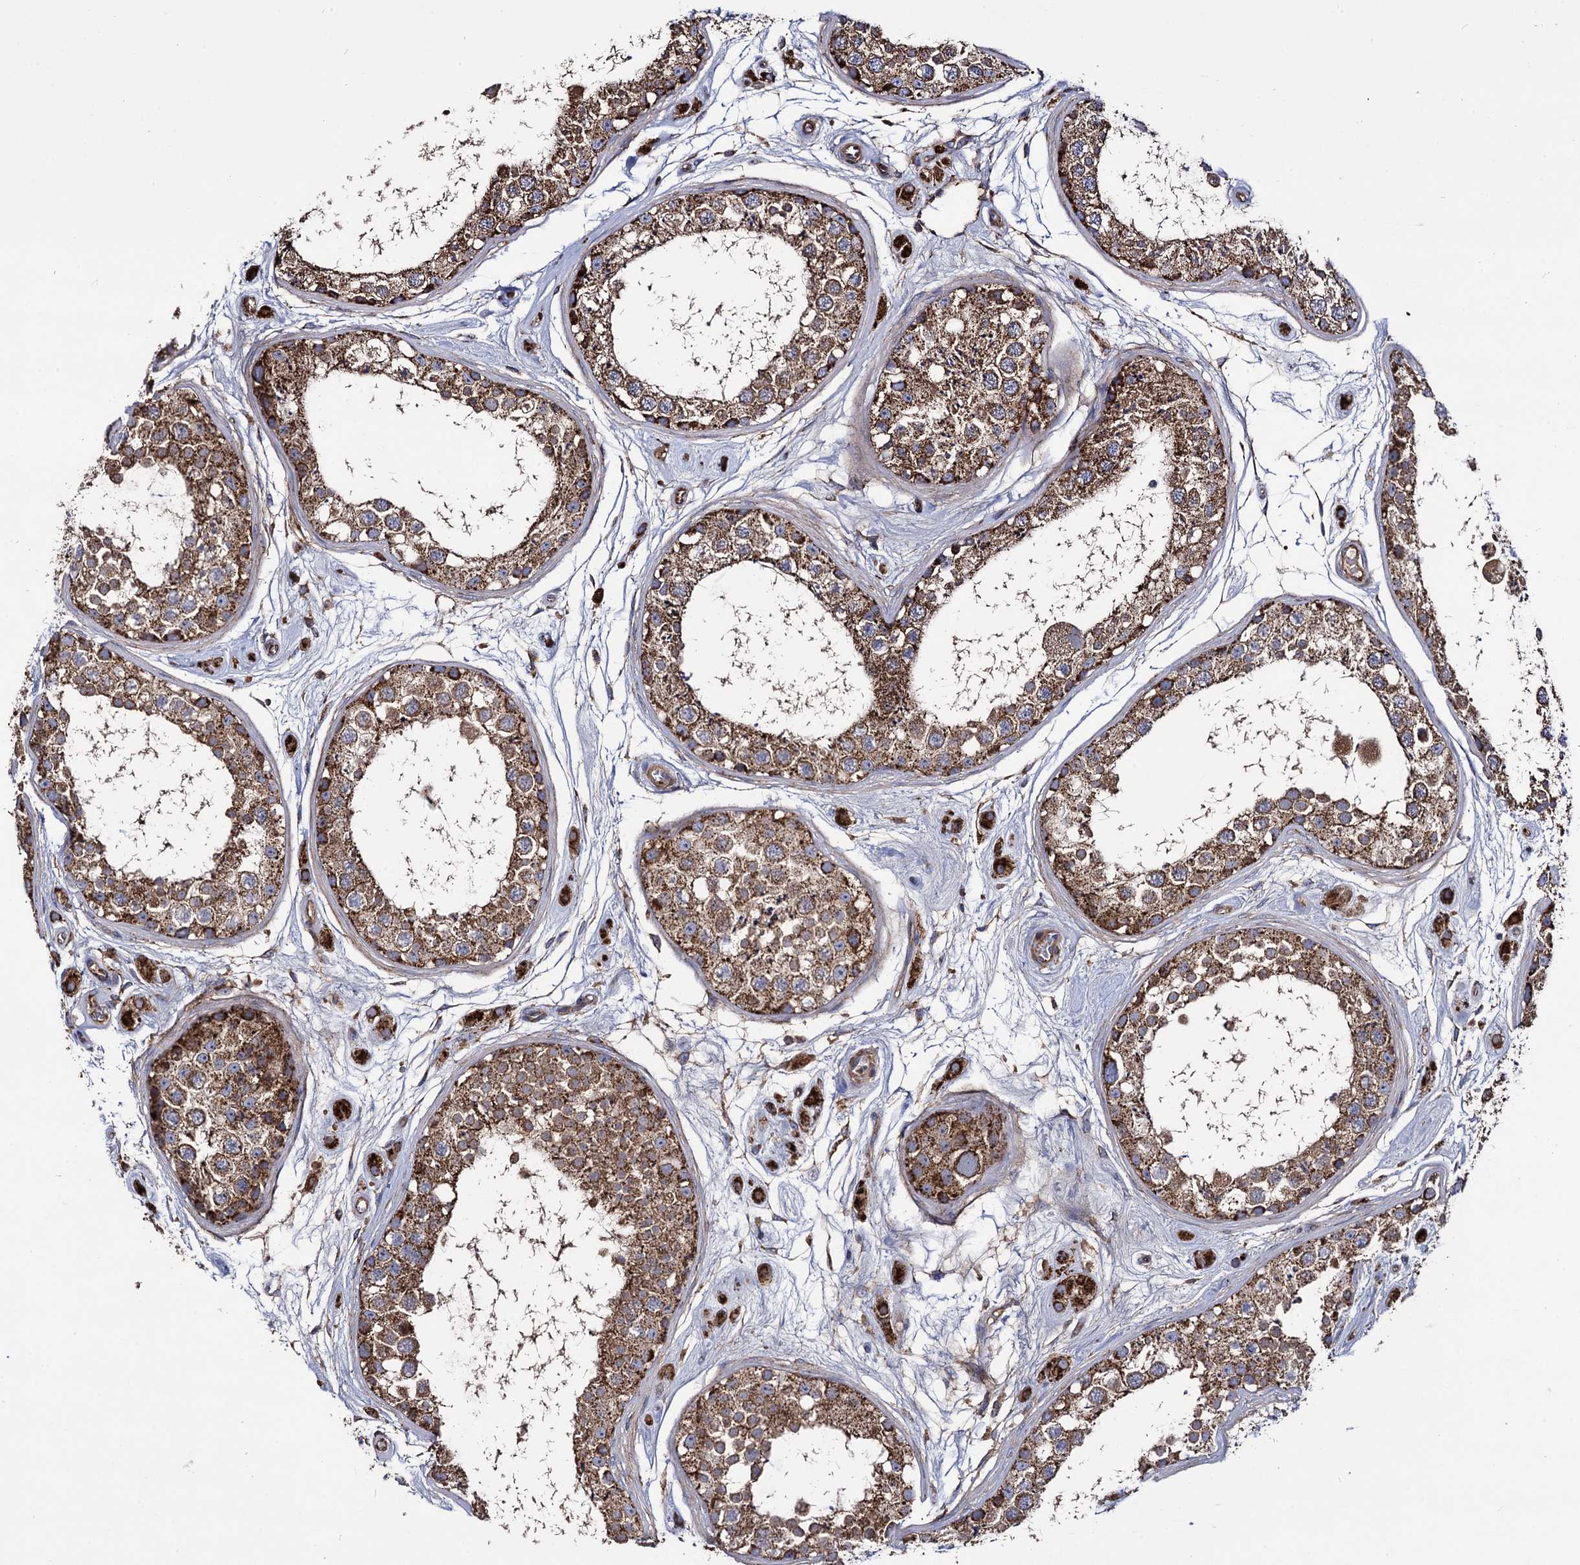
{"staining": {"intensity": "strong", "quantity": ">75%", "location": "cytoplasmic/membranous"}, "tissue": "testis", "cell_type": "Cells in seminiferous ducts", "image_type": "normal", "snomed": [{"axis": "morphology", "description": "Normal tissue, NOS"}, {"axis": "topography", "description": "Testis"}], "caption": "Testis stained with immunohistochemistry displays strong cytoplasmic/membranous positivity in about >75% of cells in seminiferous ducts.", "gene": "IQCH", "patient": {"sex": "male", "age": 25}}